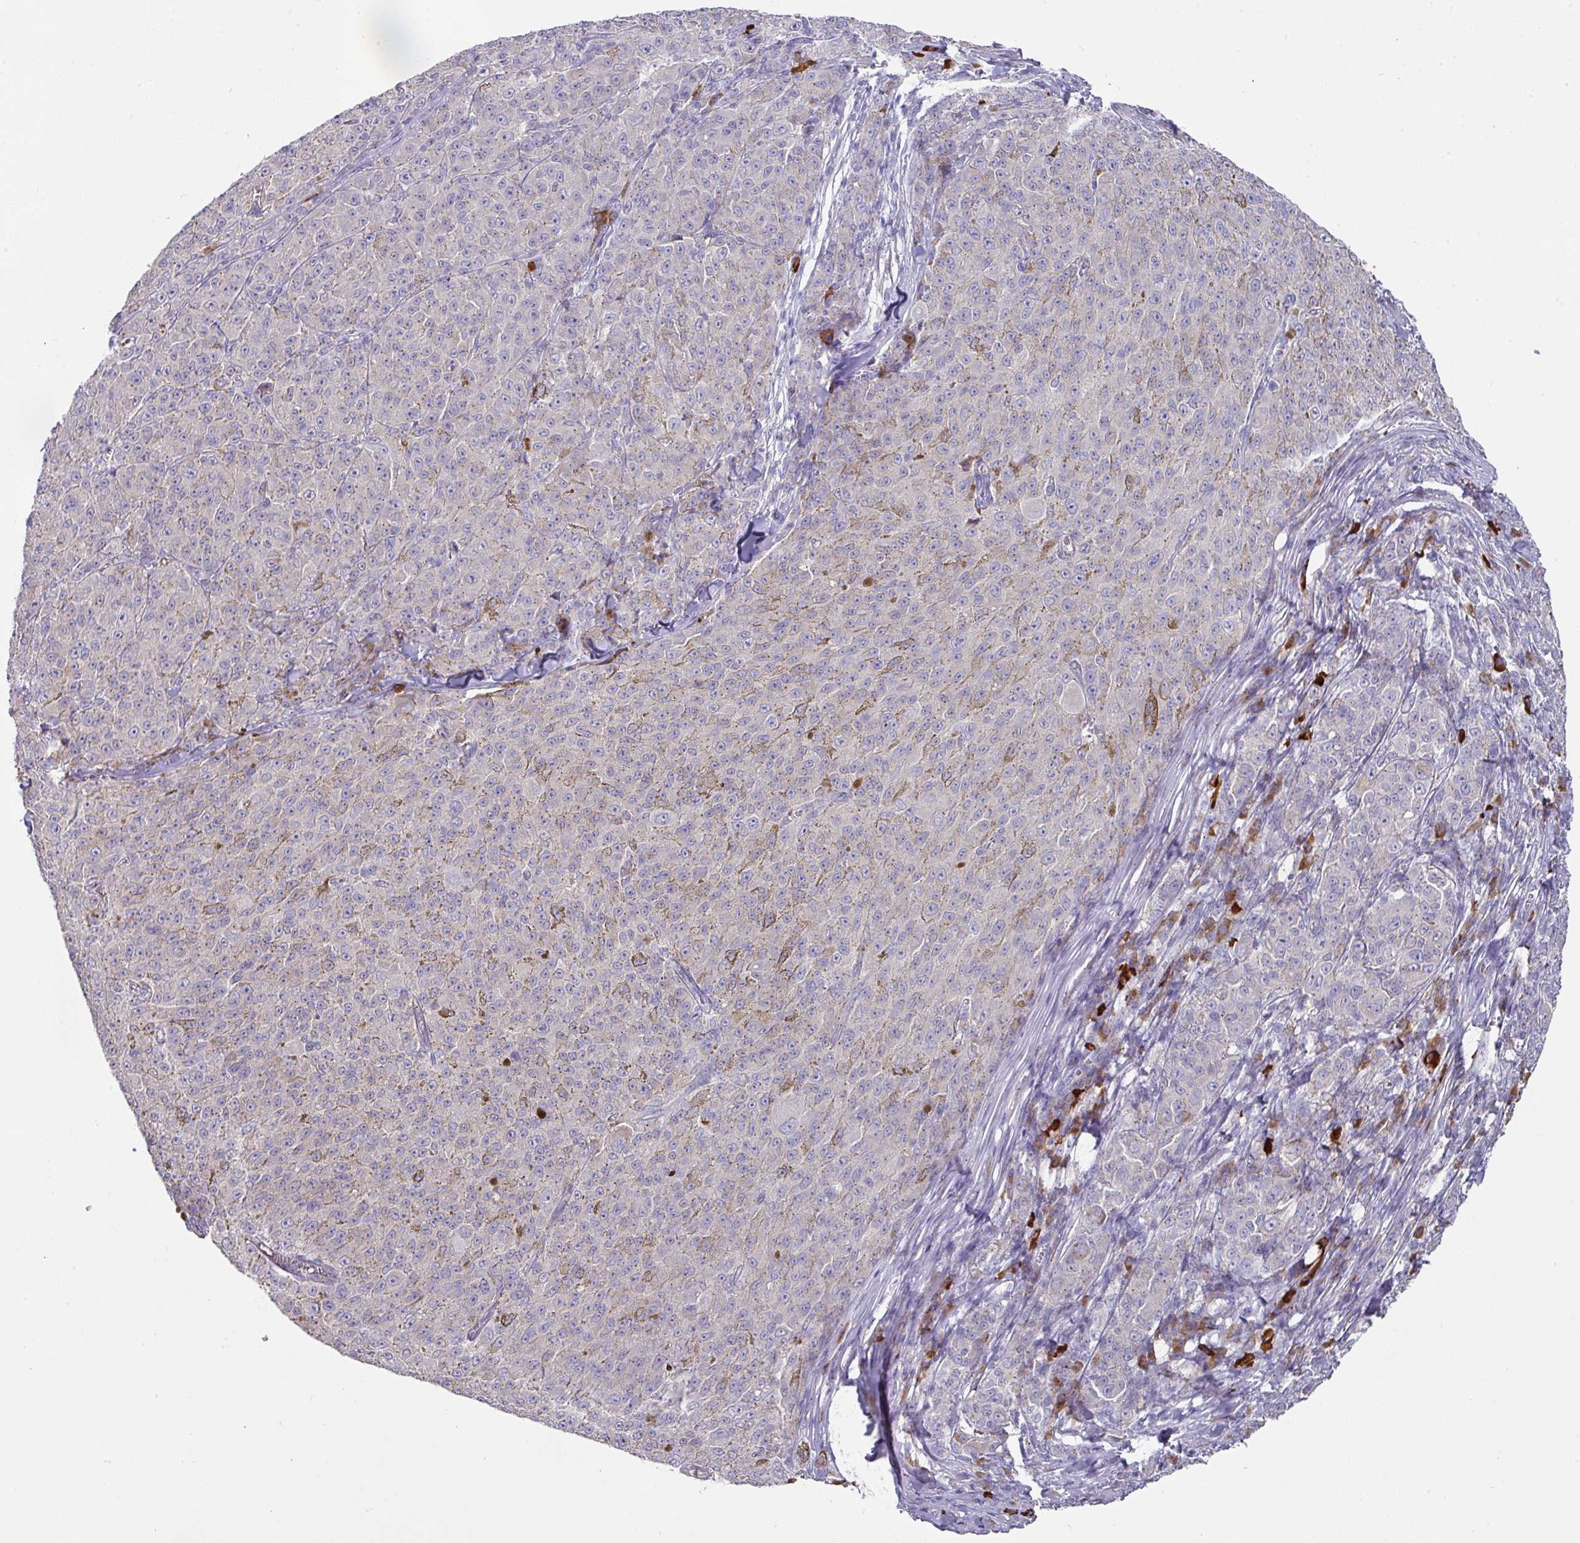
{"staining": {"intensity": "negative", "quantity": "none", "location": "none"}, "tissue": "melanoma", "cell_type": "Tumor cells", "image_type": "cancer", "snomed": [{"axis": "morphology", "description": "Malignant melanoma, NOS"}, {"axis": "topography", "description": "Skin"}], "caption": "The photomicrograph demonstrates no significant positivity in tumor cells of melanoma.", "gene": "IL4R", "patient": {"sex": "female", "age": 52}}